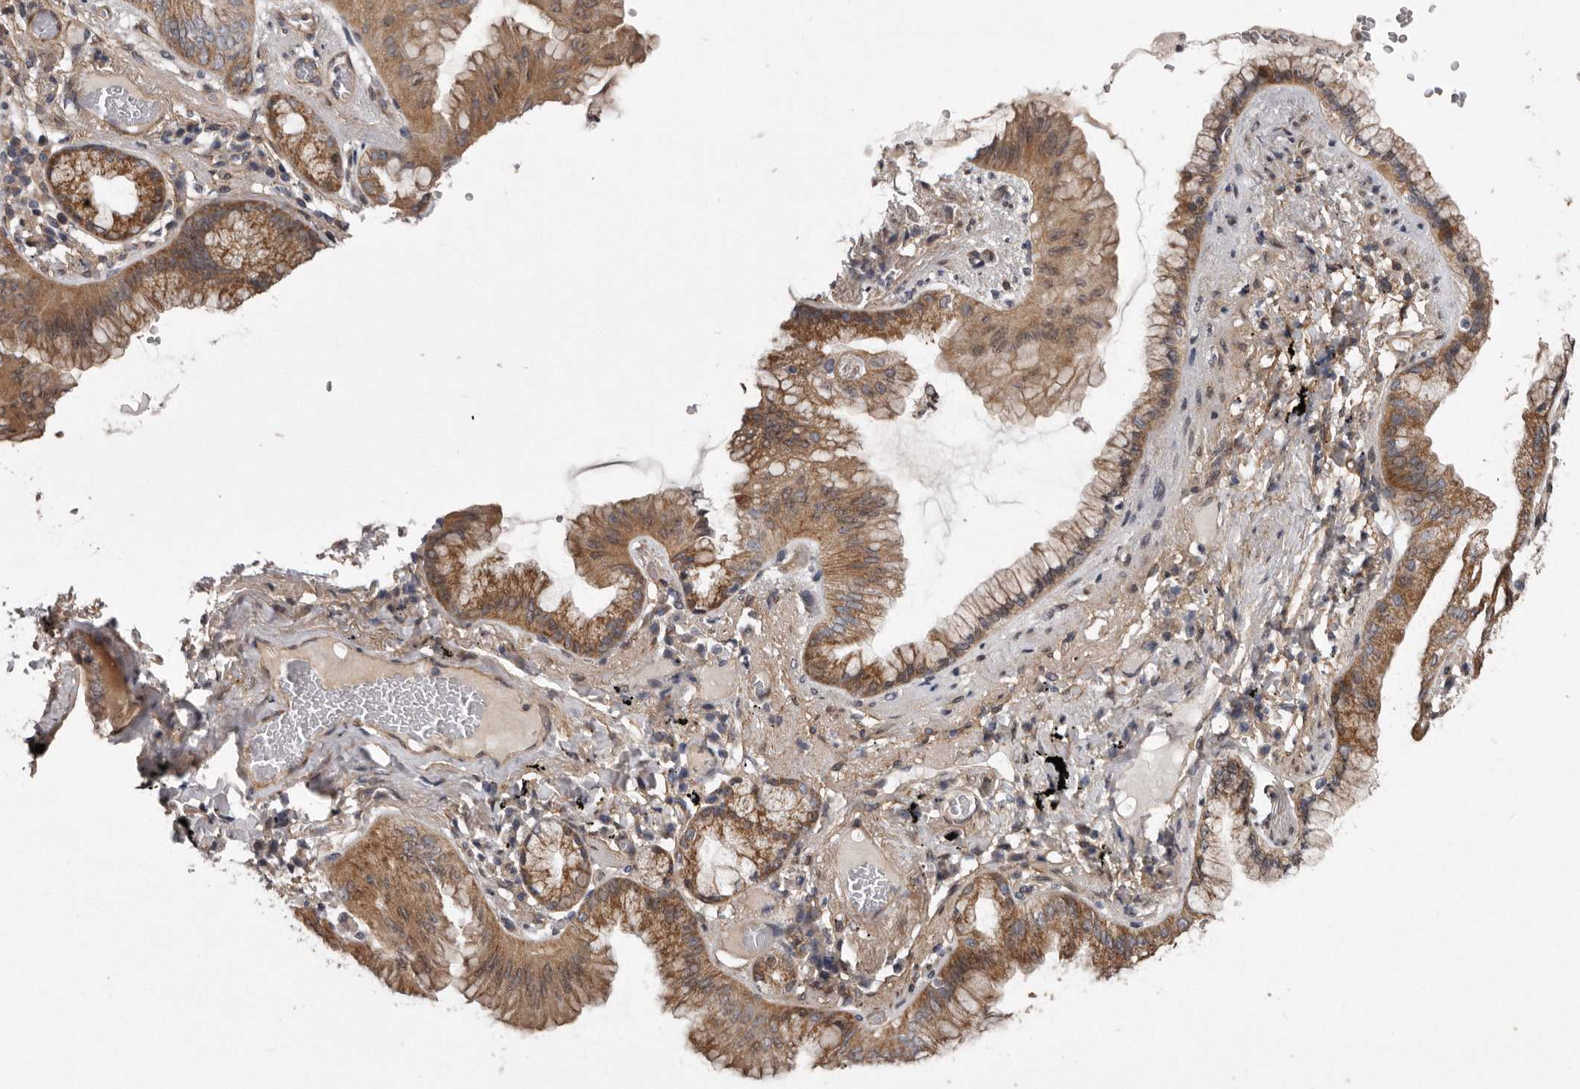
{"staining": {"intensity": "moderate", "quantity": ">75%", "location": "cytoplasmic/membranous"}, "tissue": "lung cancer", "cell_type": "Tumor cells", "image_type": "cancer", "snomed": [{"axis": "morphology", "description": "Adenocarcinoma, NOS"}, {"axis": "topography", "description": "Lung"}], "caption": "IHC (DAB (3,3'-diaminobenzidine)) staining of human lung cancer (adenocarcinoma) shows moderate cytoplasmic/membranous protein positivity in about >75% of tumor cells. The staining was performed using DAB (3,3'-diaminobenzidine), with brown indicating positive protein expression. Nuclei are stained blue with hematoxylin.", "gene": "ARMCX1", "patient": {"sex": "female", "age": 70}}